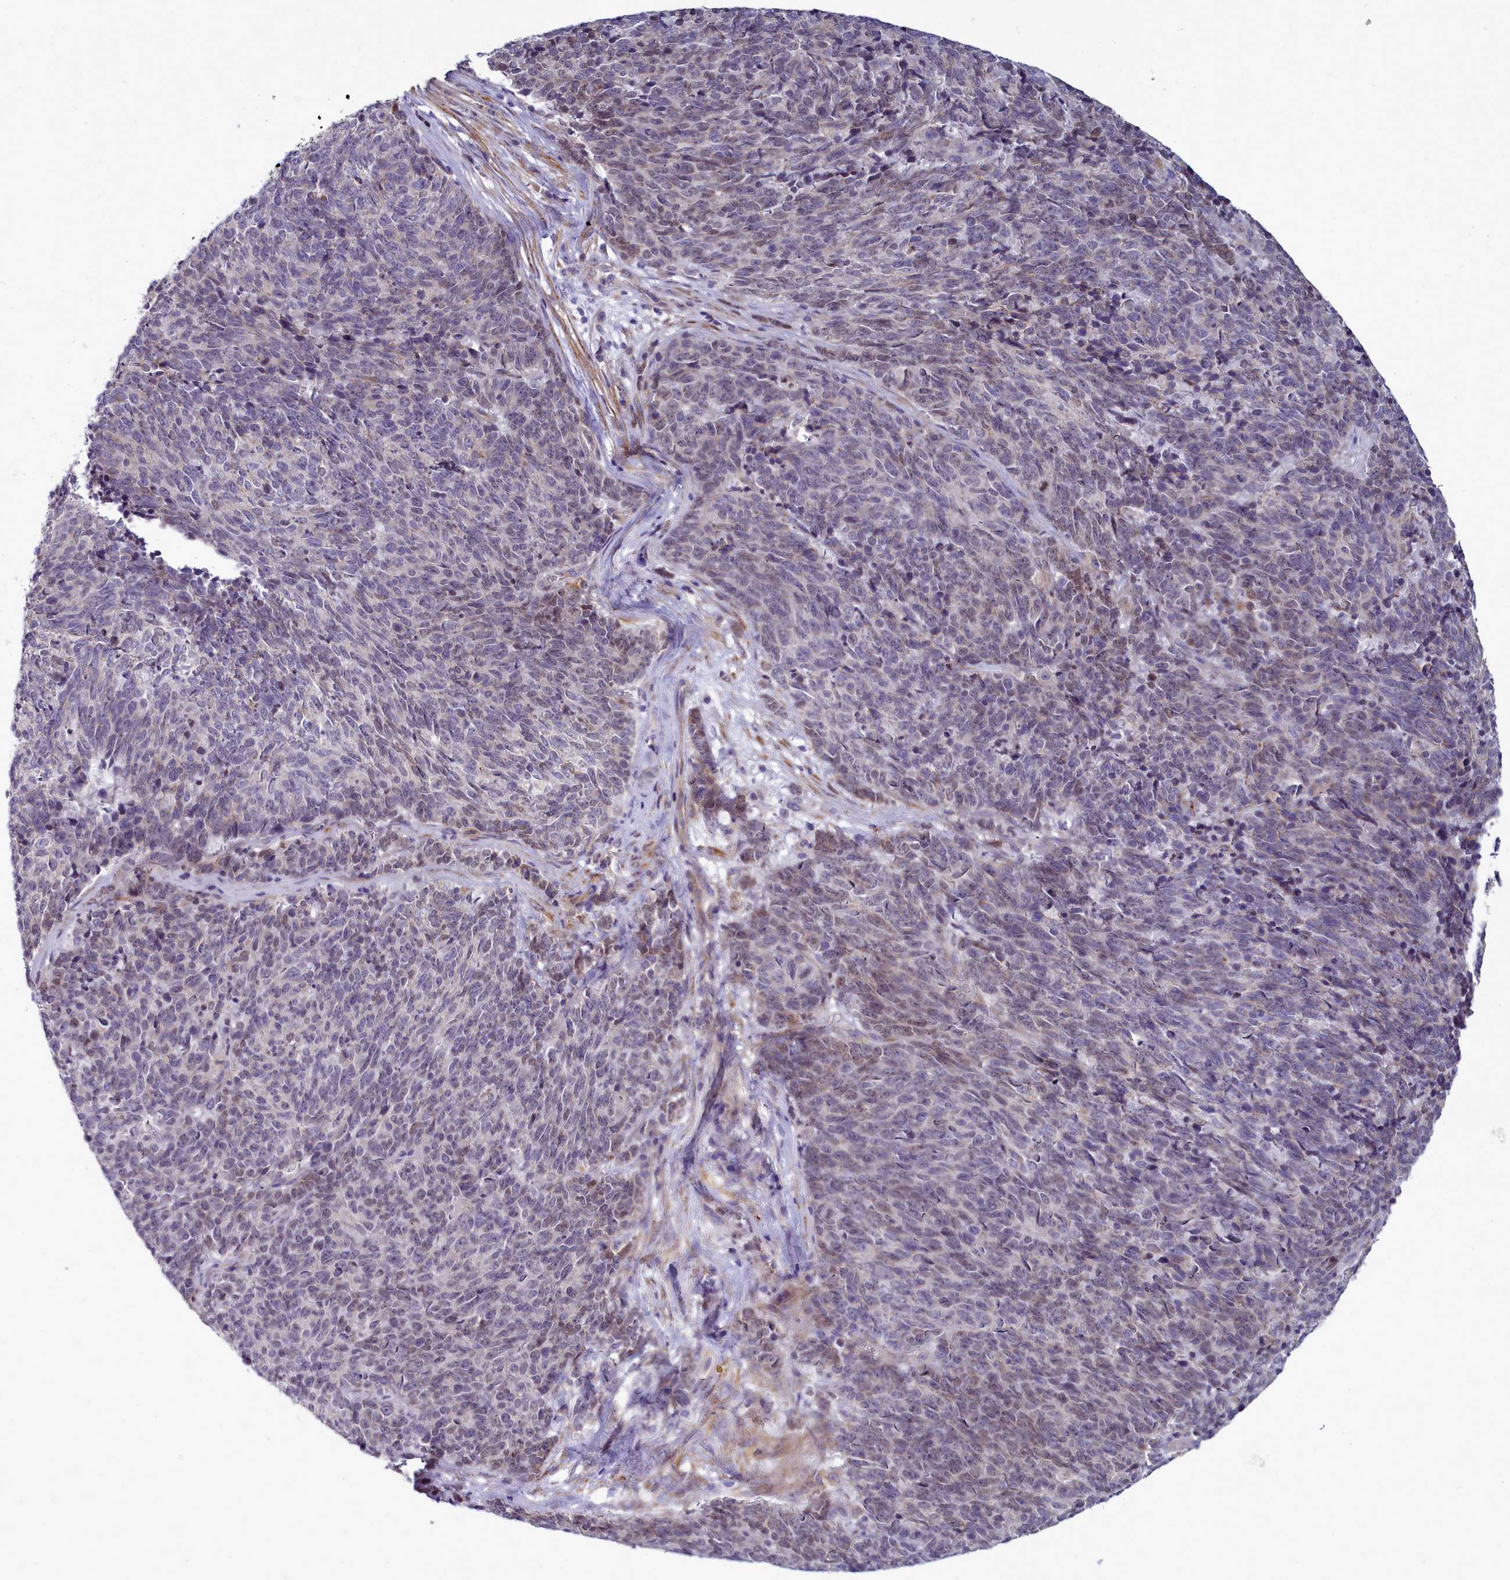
{"staining": {"intensity": "weak", "quantity": "<25%", "location": "cytoplasmic/membranous"}, "tissue": "cervical cancer", "cell_type": "Tumor cells", "image_type": "cancer", "snomed": [{"axis": "morphology", "description": "Squamous cell carcinoma, NOS"}, {"axis": "topography", "description": "Cervix"}], "caption": "A histopathology image of human cervical cancer (squamous cell carcinoma) is negative for staining in tumor cells. (Immunohistochemistry, brightfield microscopy, high magnification).", "gene": "SMPD4", "patient": {"sex": "female", "age": 29}}